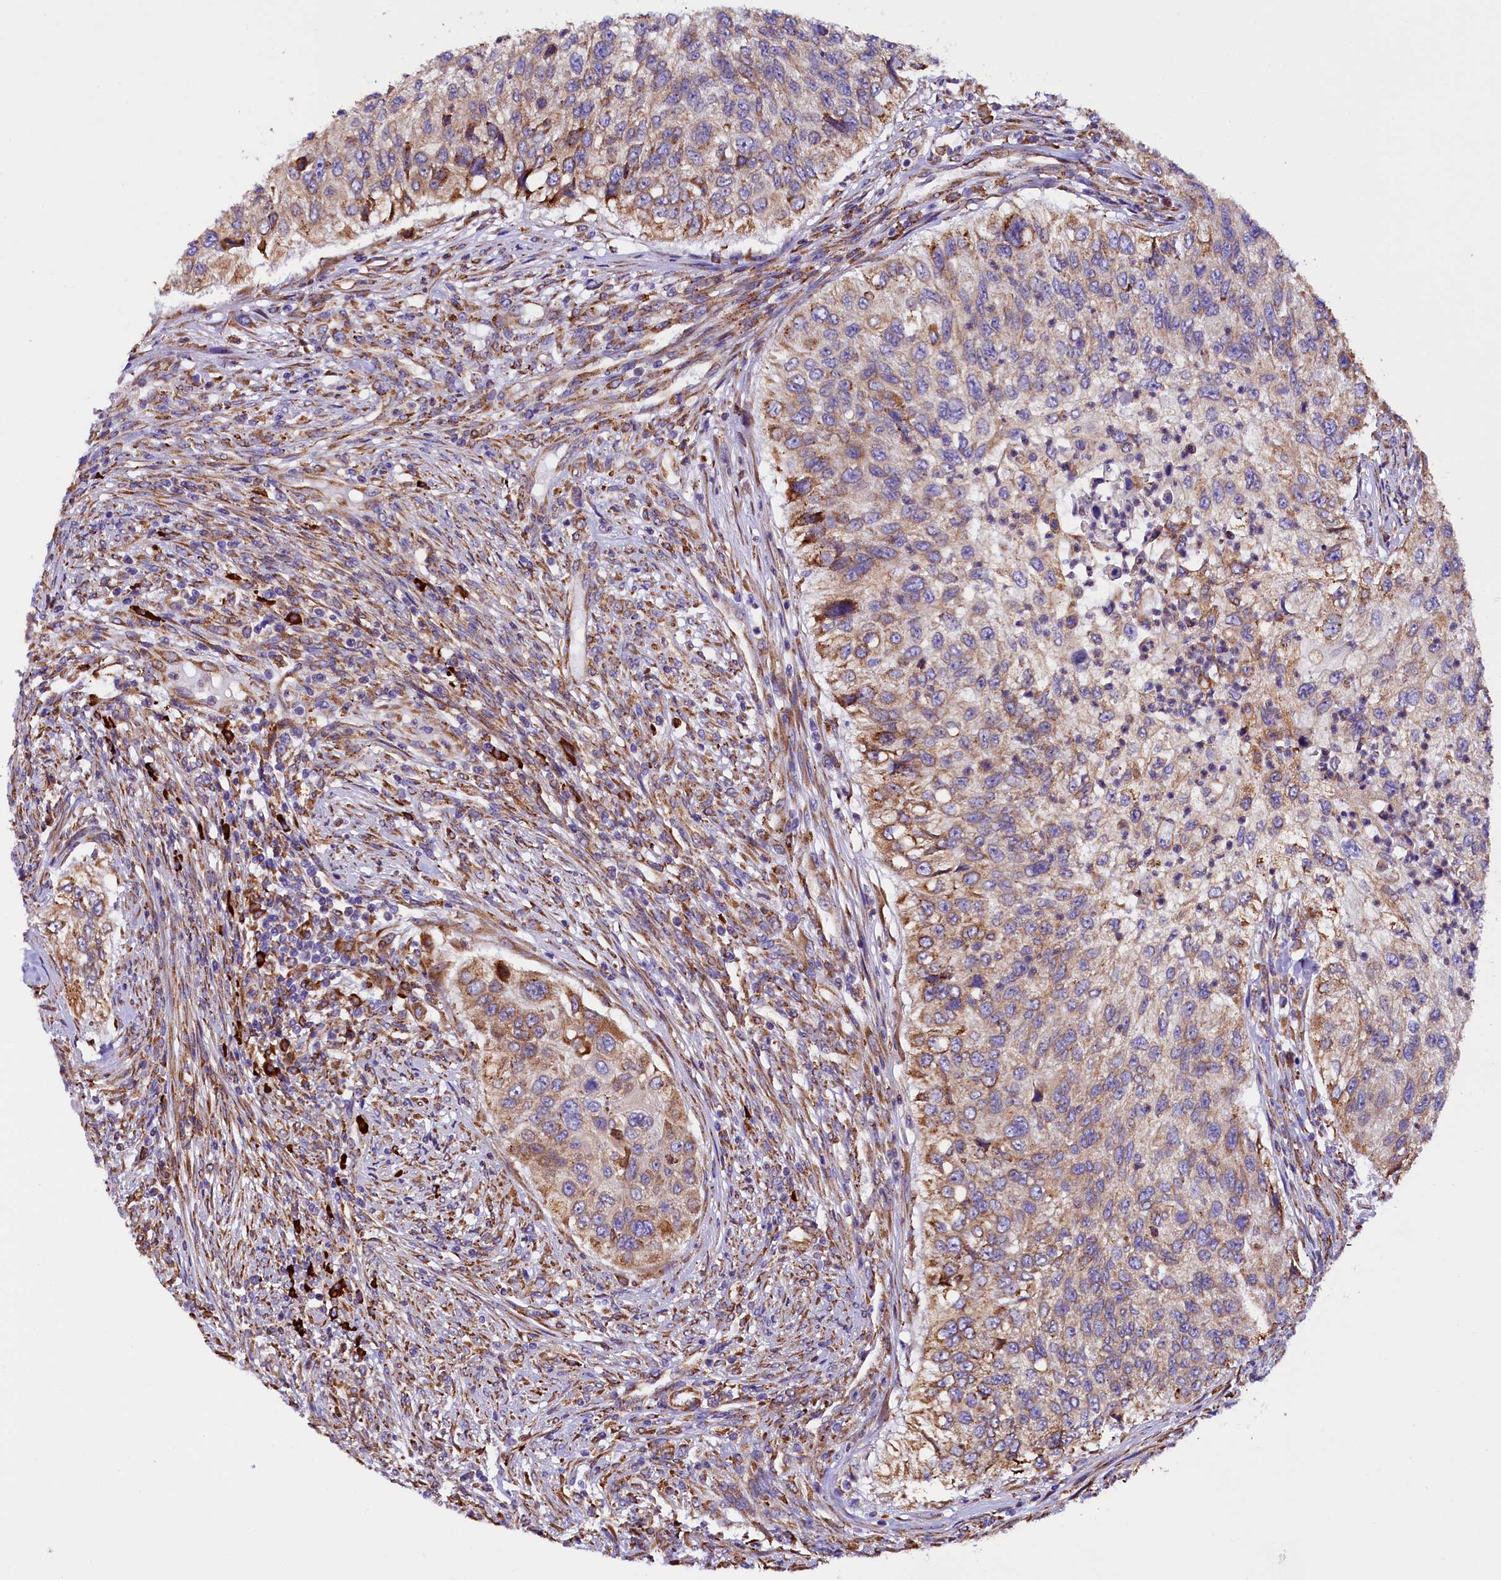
{"staining": {"intensity": "moderate", "quantity": "25%-75%", "location": "cytoplasmic/membranous"}, "tissue": "urothelial cancer", "cell_type": "Tumor cells", "image_type": "cancer", "snomed": [{"axis": "morphology", "description": "Urothelial carcinoma, High grade"}, {"axis": "topography", "description": "Urinary bladder"}], "caption": "The immunohistochemical stain labels moderate cytoplasmic/membranous staining in tumor cells of urothelial carcinoma (high-grade) tissue.", "gene": "CAPS2", "patient": {"sex": "female", "age": 60}}